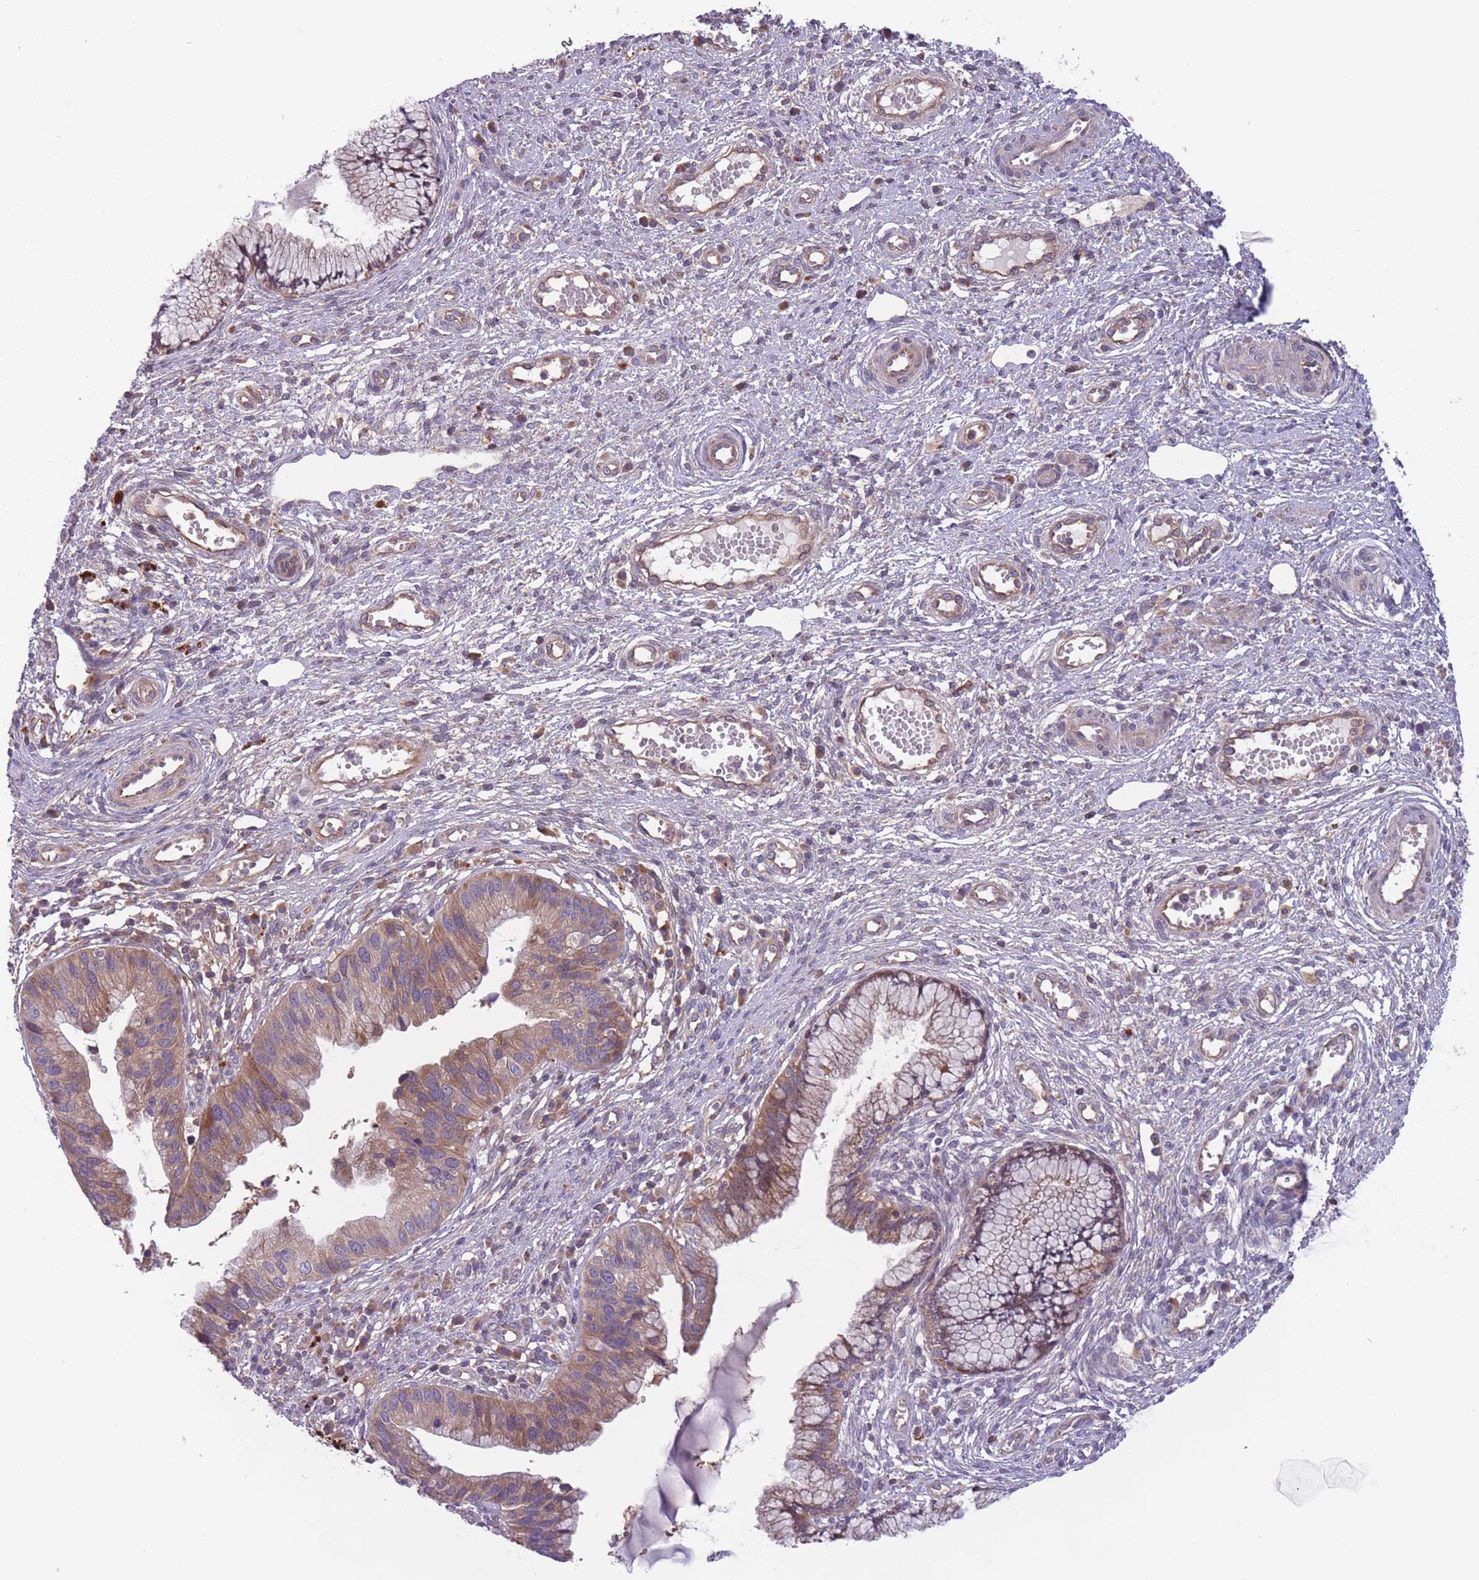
{"staining": {"intensity": "moderate", "quantity": ">75%", "location": "cytoplasmic/membranous"}, "tissue": "cervical cancer", "cell_type": "Tumor cells", "image_type": "cancer", "snomed": [{"axis": "morphology", "description": "Adenocarcinoma, NOS"}, {"axis": "topography", "description": "Cervix"}], "caption": "High-magnification brightfield microscopy of cervical adenocarcinoma stained with DAB (brown) and counterstained with hematoxylin (blue). tumor cells exhibit moderate cytoplasmic/membranous expression is seen in approximately>75% of cells.", "gene": "ITPKC", "patient": {"sex": "female", "age": 34}}